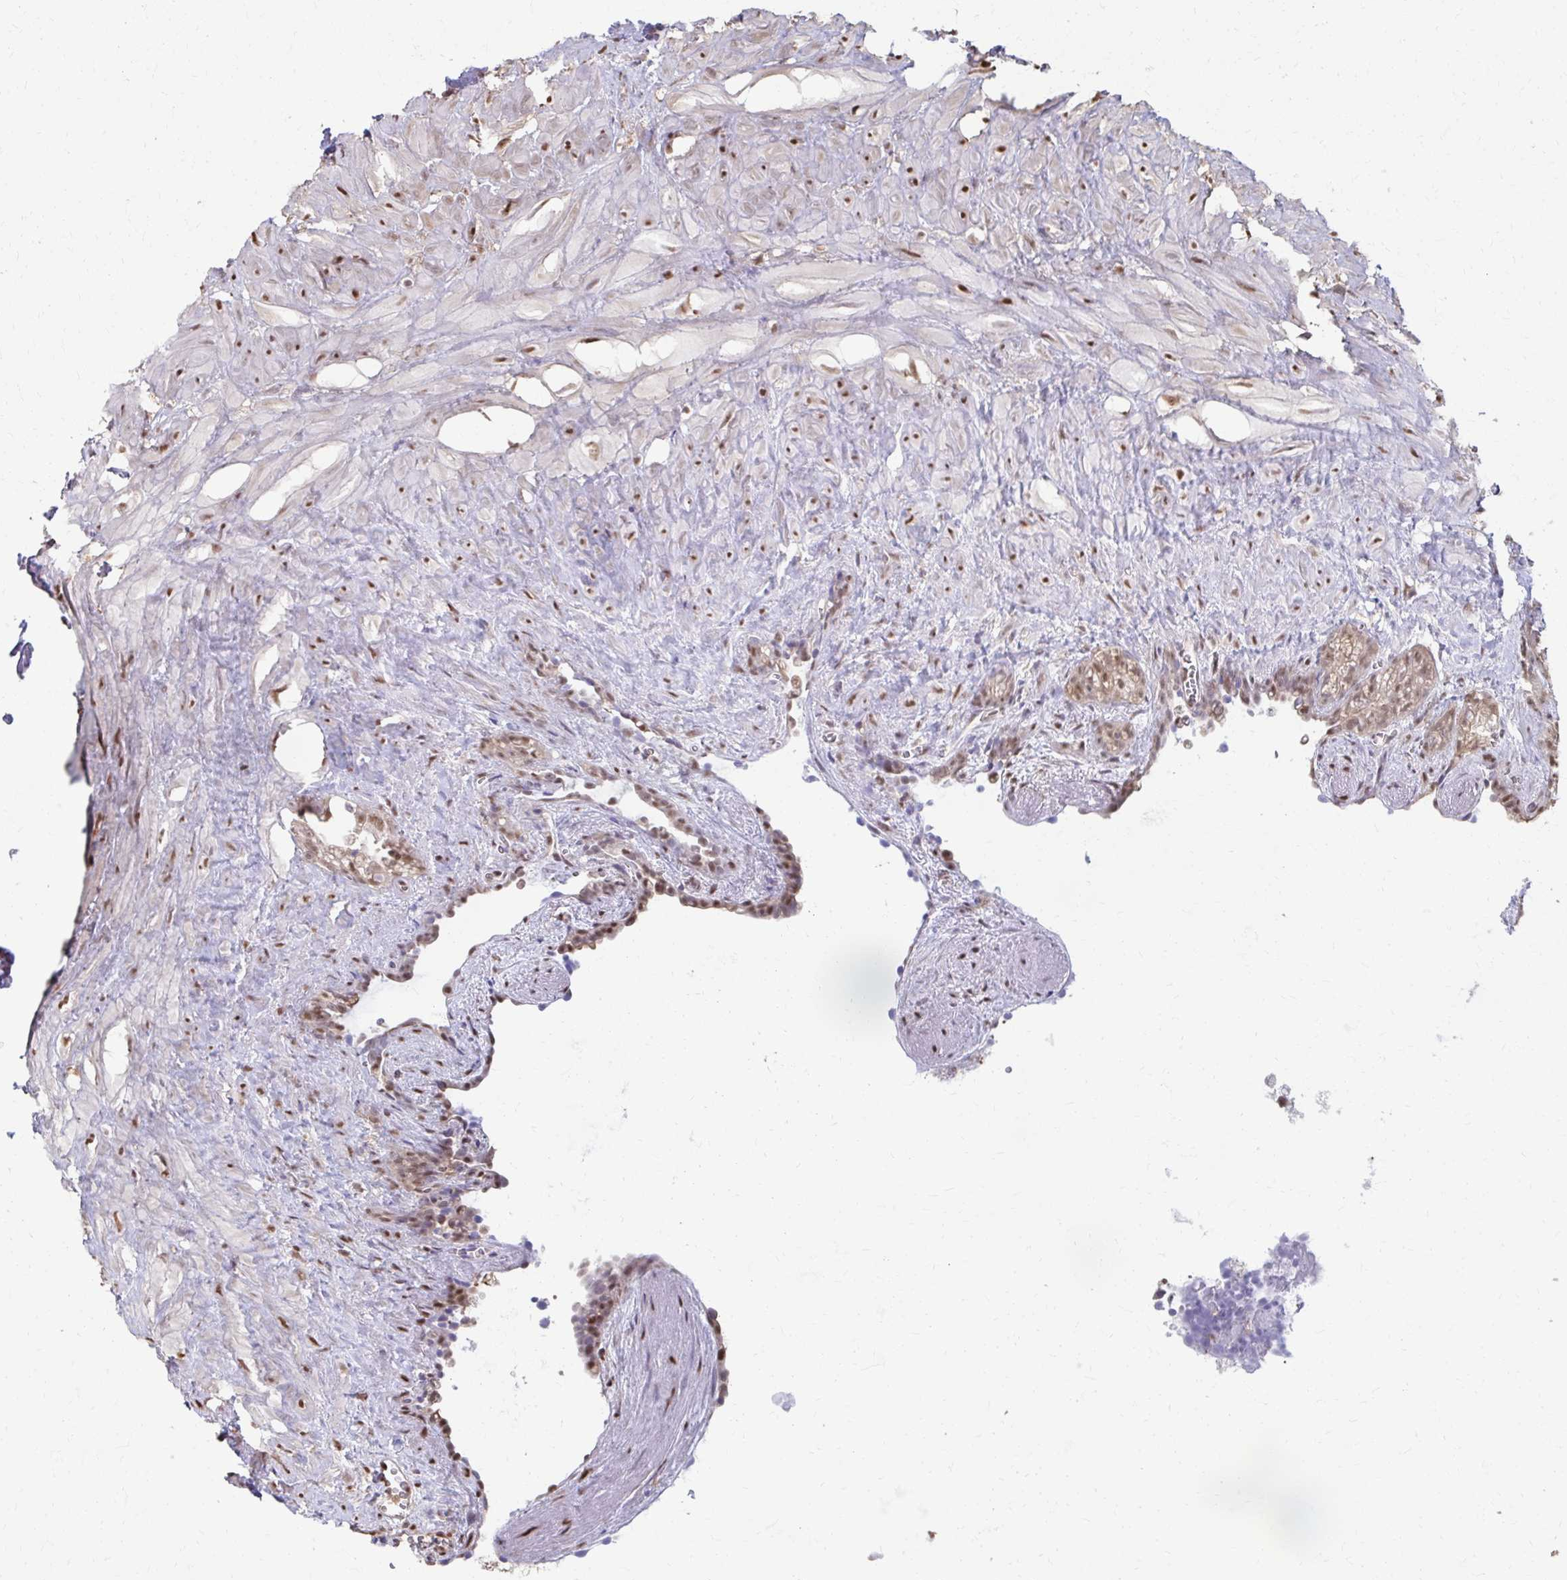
{"staining": {"intensity": "moderate", "quantity": "<25%", "location": "nuclear"}, "tissue": "seminal vesicle", "cell_type": "Glandular cells", "image_type": "normal", "snomed": [{"axis": "morphology", "description": "Normal tissue, NOS"}, {"axis": "topography", "description": "Seminal veicle"}], "caption": "Protein staining demonstrates moderate nuclear staining in about <25% of glandular cells in benign seminal vesicle. The staining was performed using DAB to visualize the protein expression in brown, while the nuclei were stained in blue with hematoxylin (Magnification: 20x).", "gene": "ING4", "patient": {"sex": "male", "age": 76}}